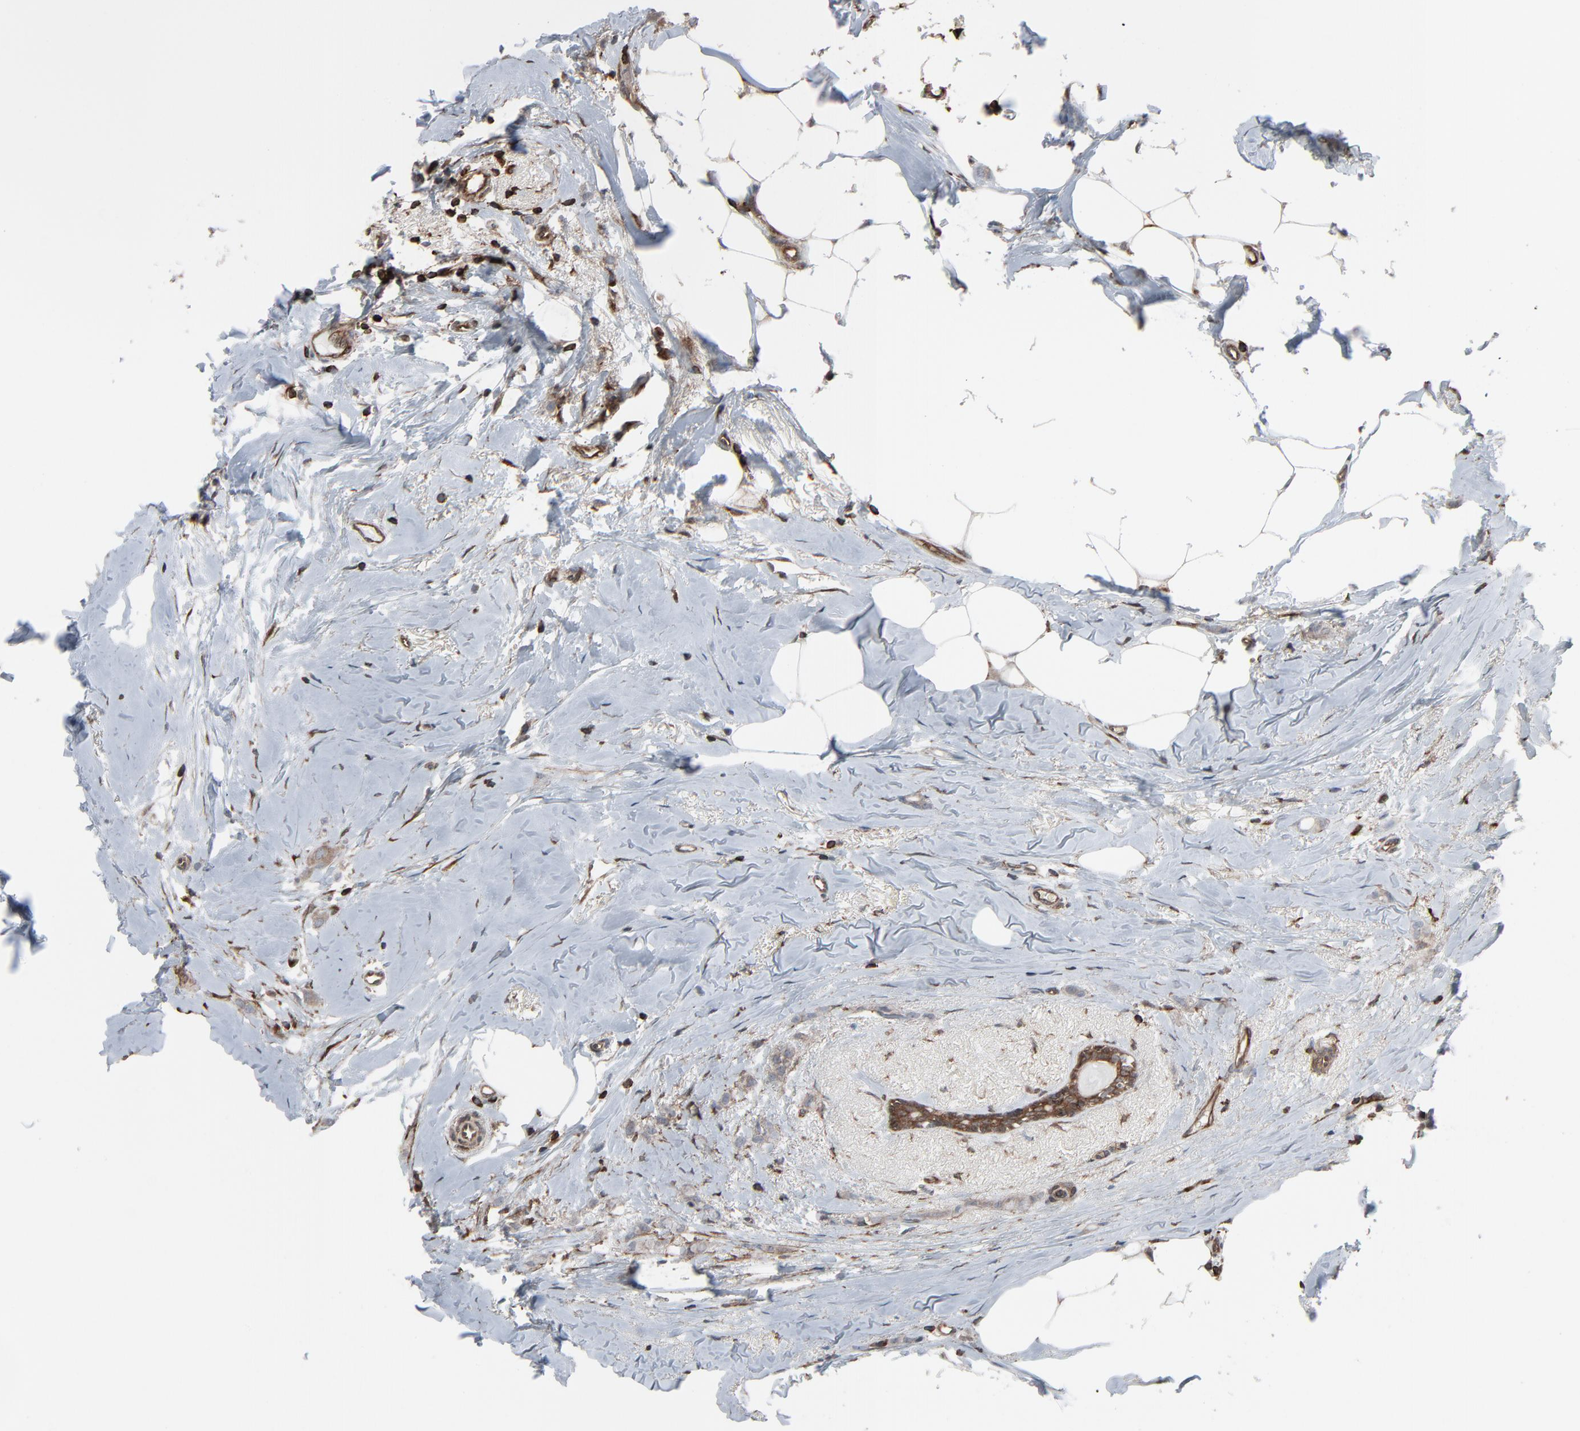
{"staining": {"intensity": "negative", "quantity": "none", "location": "none"}, "tissue": "breast cancer", "cell_type": "Tumor cells", "image_type": "cancer", "snomed": [{"axis": "morphology", "description": "Lobular carcinoma"}, {"axis": "topography", "description": "Breast"}], "caption": "IHC of lobular carcinoma (breast) displays no staining in tumor cells.", "gene": "OPTN", "patient": {"sex": "female", "age": 55}}